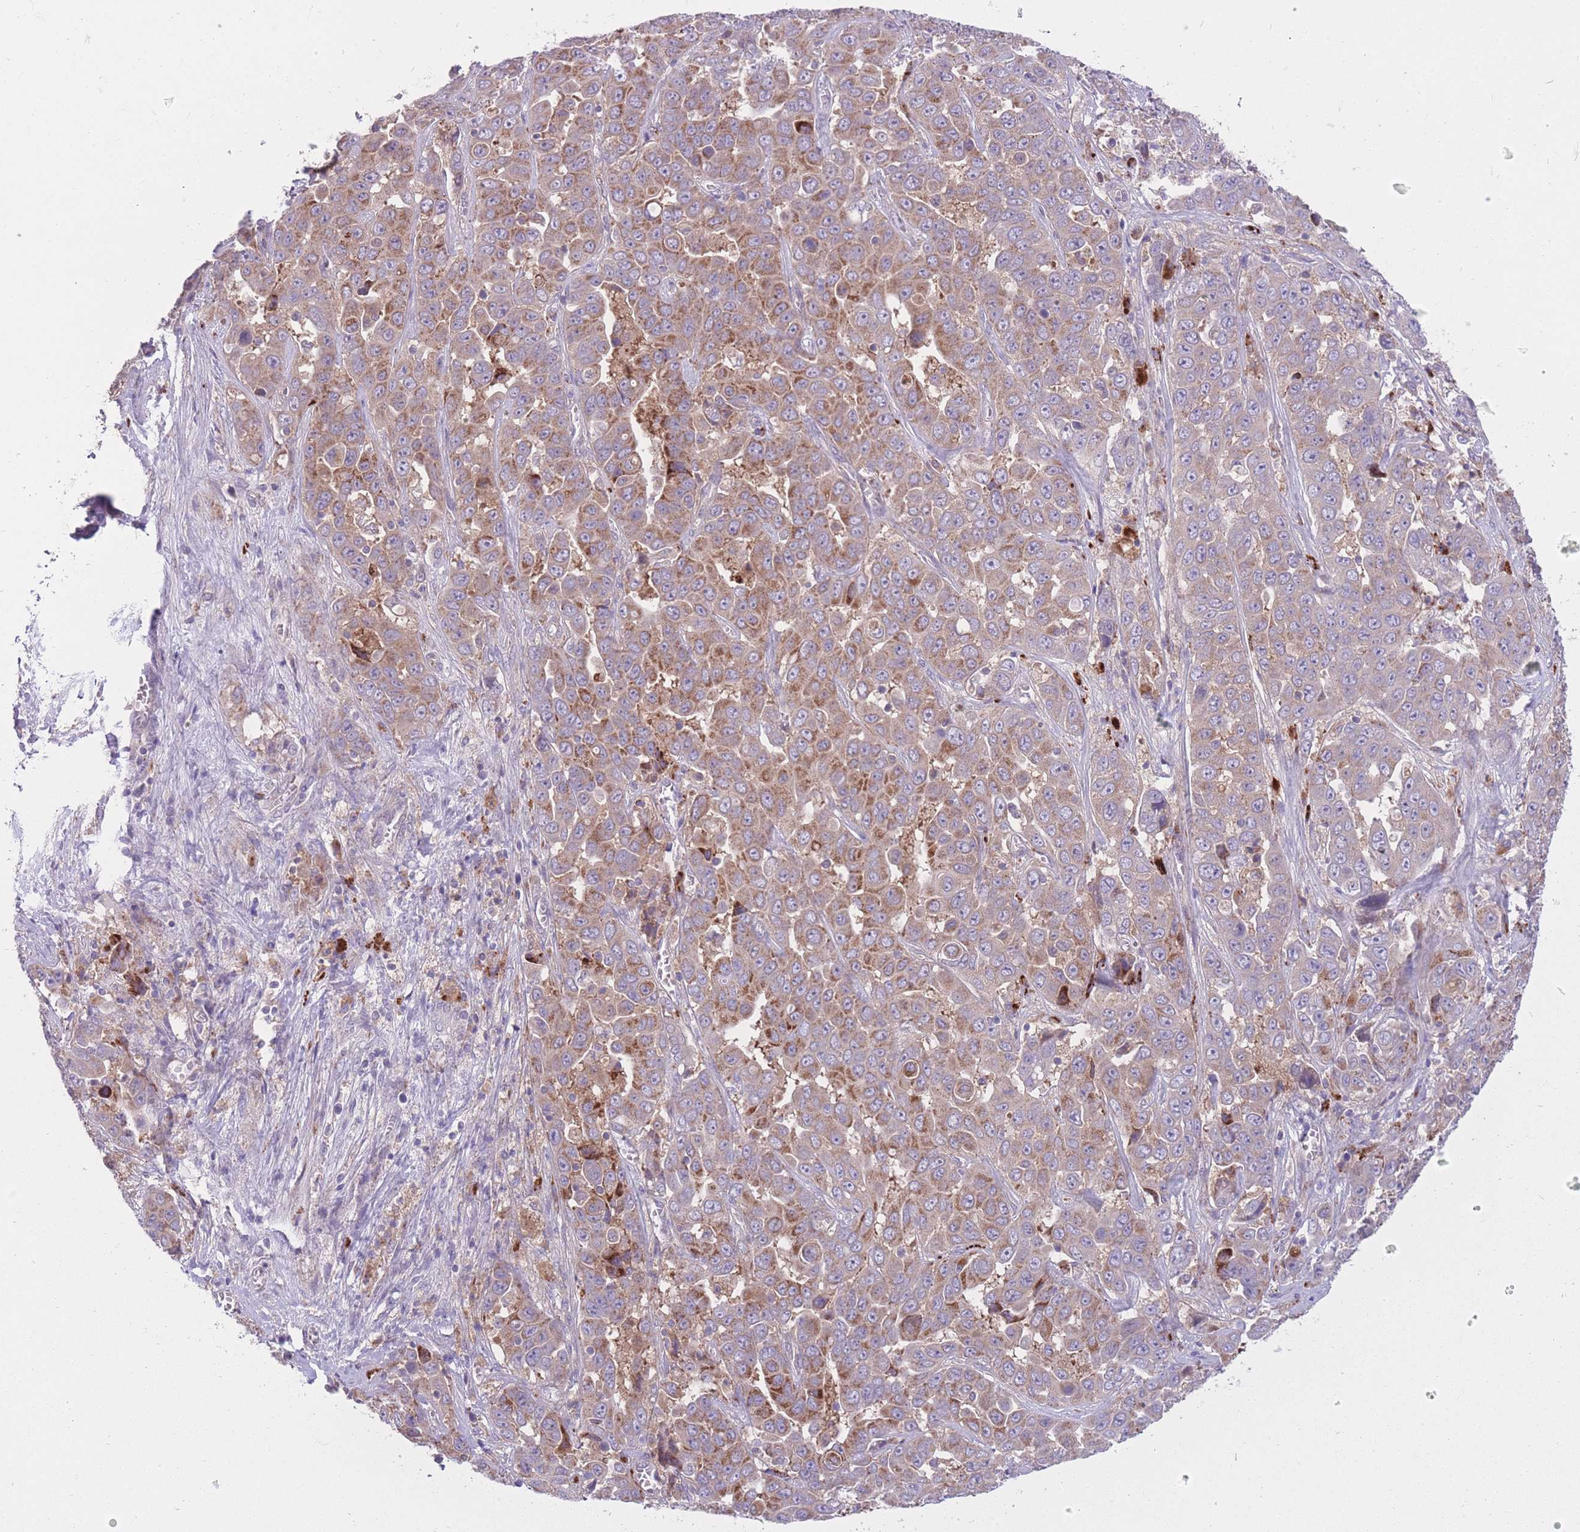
{"staining": {"intensity": "moderate", "quantity": ">75%", "location": "cytoplasmic/membranous"}, "tissue": "liver cancer", "cell_type": "Tumor cells", "image_type": "cancer", "snomed": [{"axis": "morphology", "description": "Cholangiocarcinoma"}, {"axis": "topography", "description": "Liver"}], "caption": "High-power microscopy captured an immunohistochemistry micrograph of liver cancer (cholangiocarcinoma), revealing moderate cytoplasmic/membranous expression in approximately >75% of tumor cells. Immunohistochemistry stains the protein in brown and the nuclei are stained blue.", "gene": "CCT6B", "patient": {"sex": "female", "age": 52}}